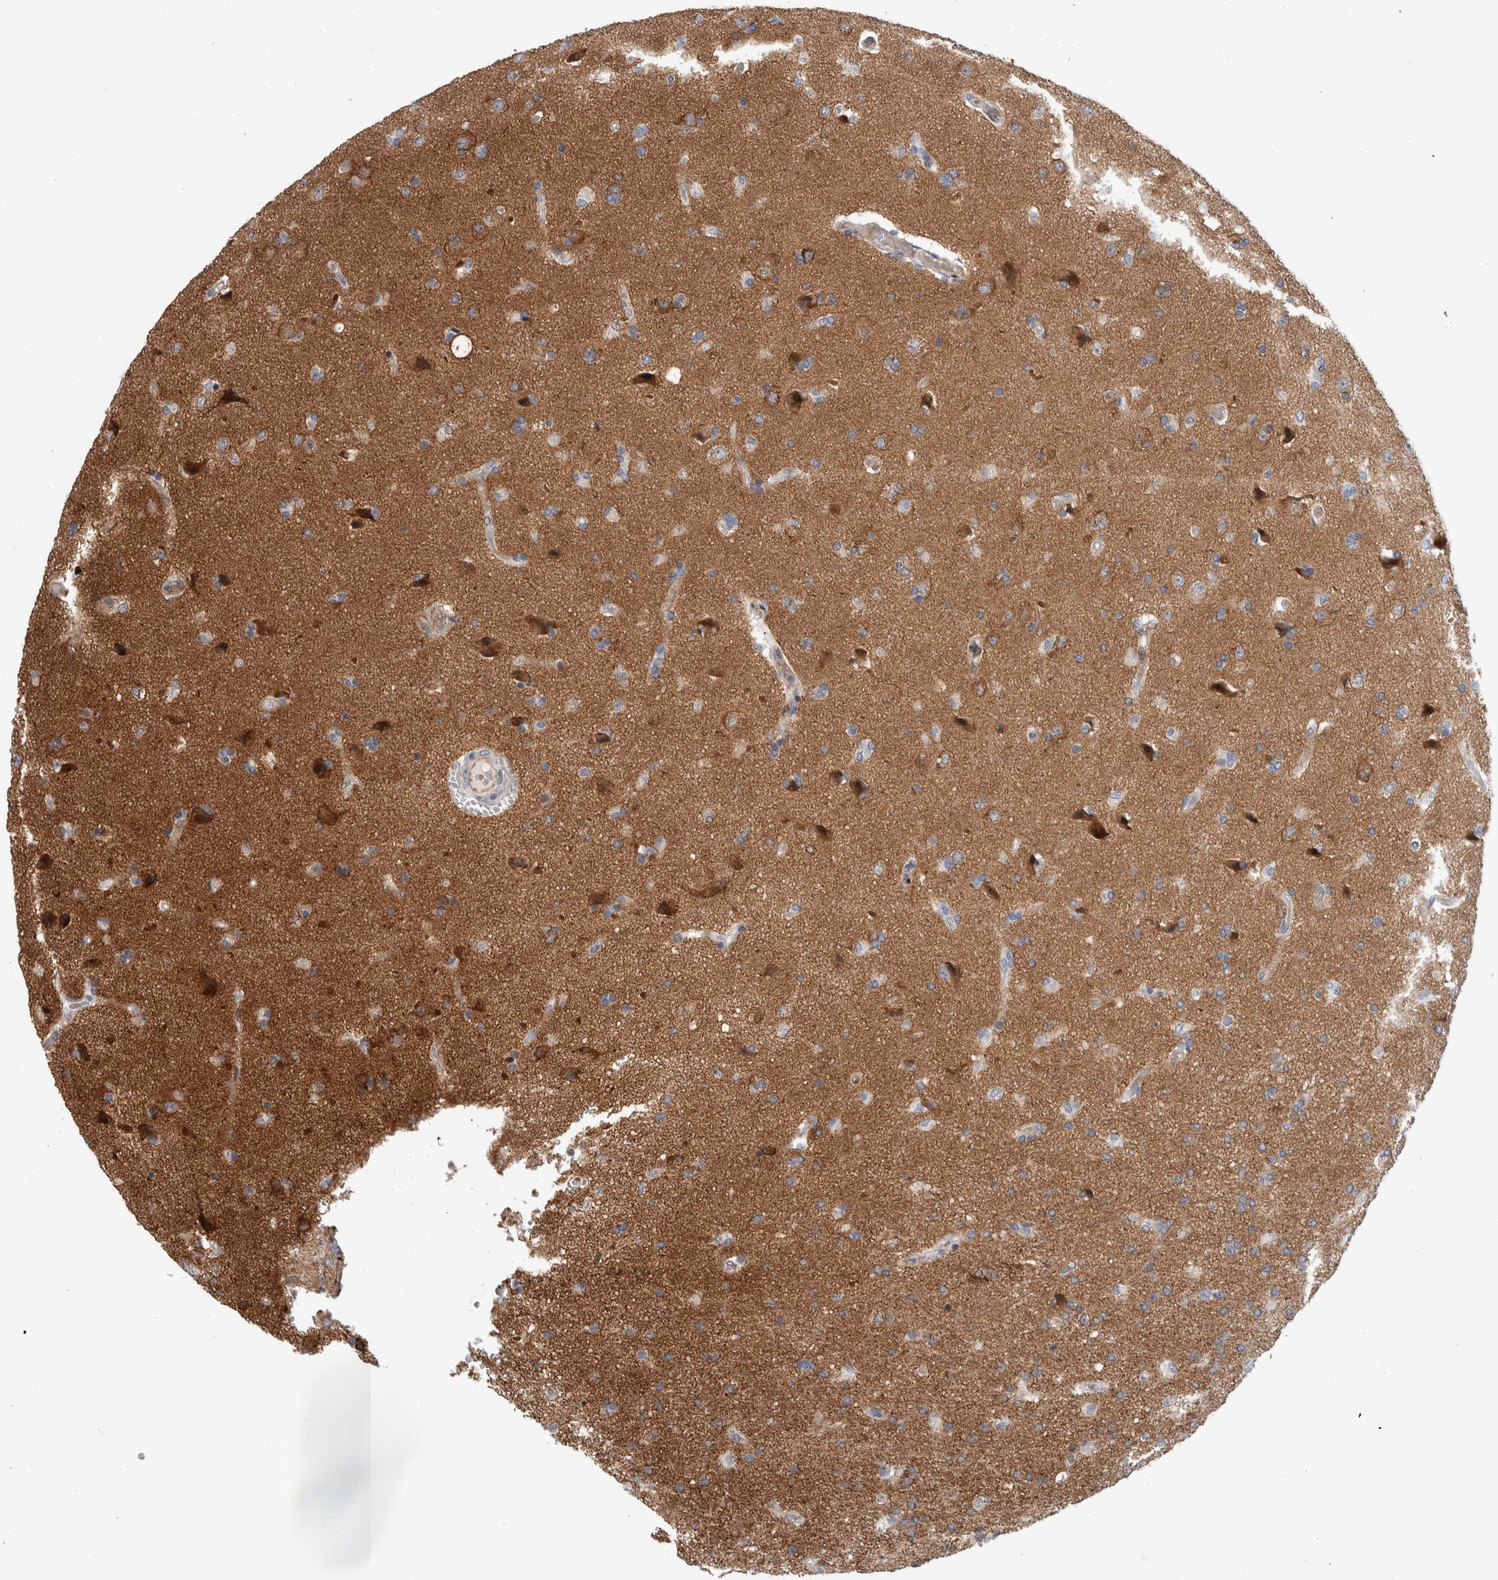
{"staining": {"intensity": "negative", "quantity": "none", "location": "none"}, "tissue": "glioma", "cell_type": "Tumor cells", "image_type": "cancer", "snomed": [{"axis": "morphology", "description": "Glioma, malignant, High grade"}, {"axis": "topography", "description": "Brain"}], "caption": "Malignant glioma (high-grade) was stained to show a protein in brown. There is no significant positivity in tumor cells.", "gene": "MSL1", "patient": {"sex": "male", "age": 72}}